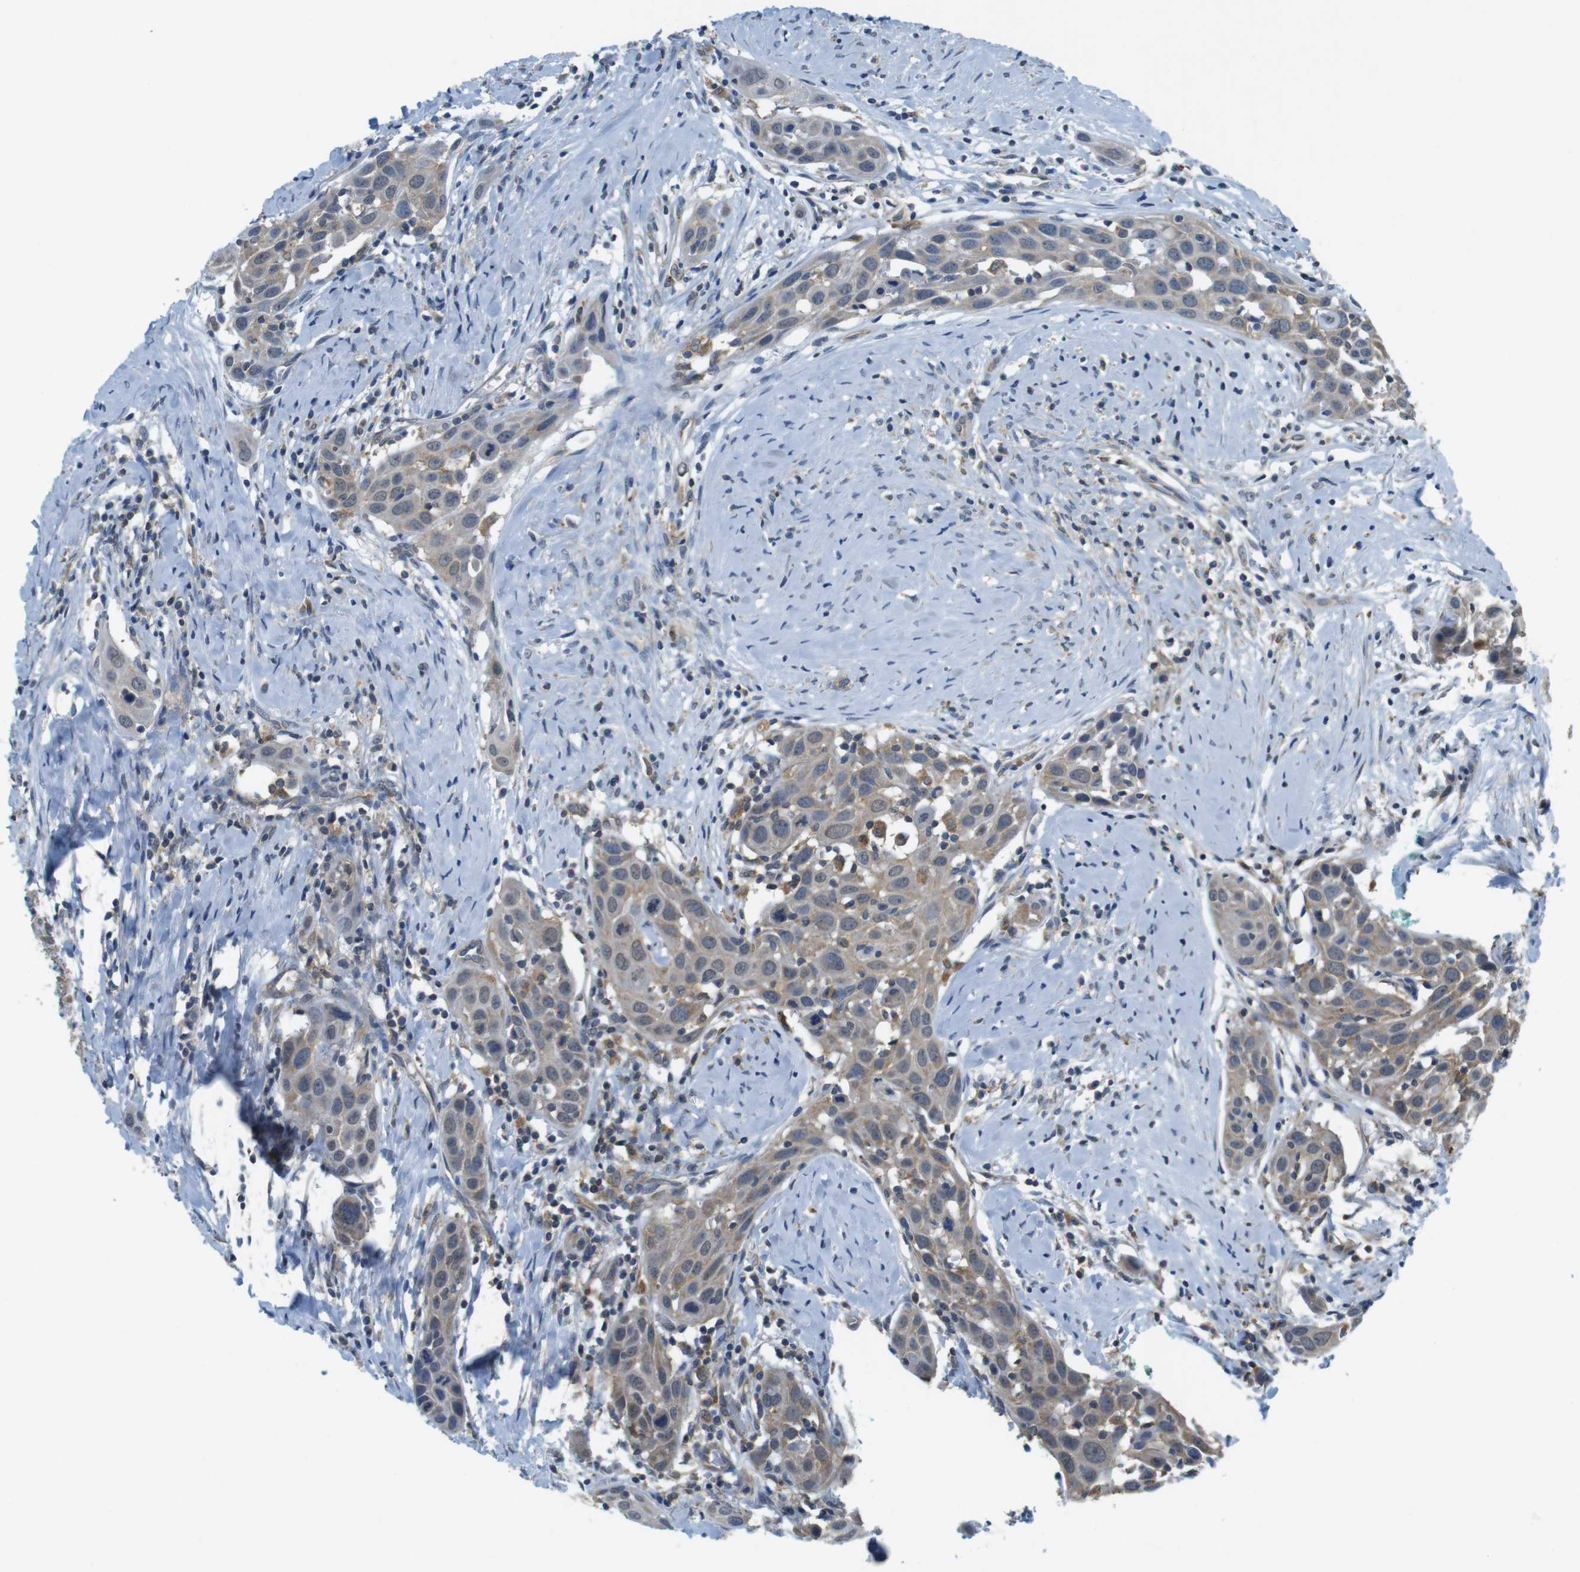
{"staining": {"intensity": "weak", "quantity": "25%-75%", "location": "cytoplasmic/membranous"}, "tissue": "head and neck cancer", "cell_type": "Tumor cells", "image_type": "cancer", "snomed": [{"axis": "morphology", "description": "Squamous cell carcinoma, NOS"}, {"axis": "topography", "description": "Oral tissue"}, {"axis": "topography", "description": "Head-Neck"}], "caption": "Immunohistochemistry image of human squamous cell carcinoma (head and neck) stained for a protein (brown), which shows low levels of weak cytoplasmic/membranous expression in about 25%-75% of tumor cells.", "gene": "BRI3BP", "patient": {"sex": "female", "age": 50}}